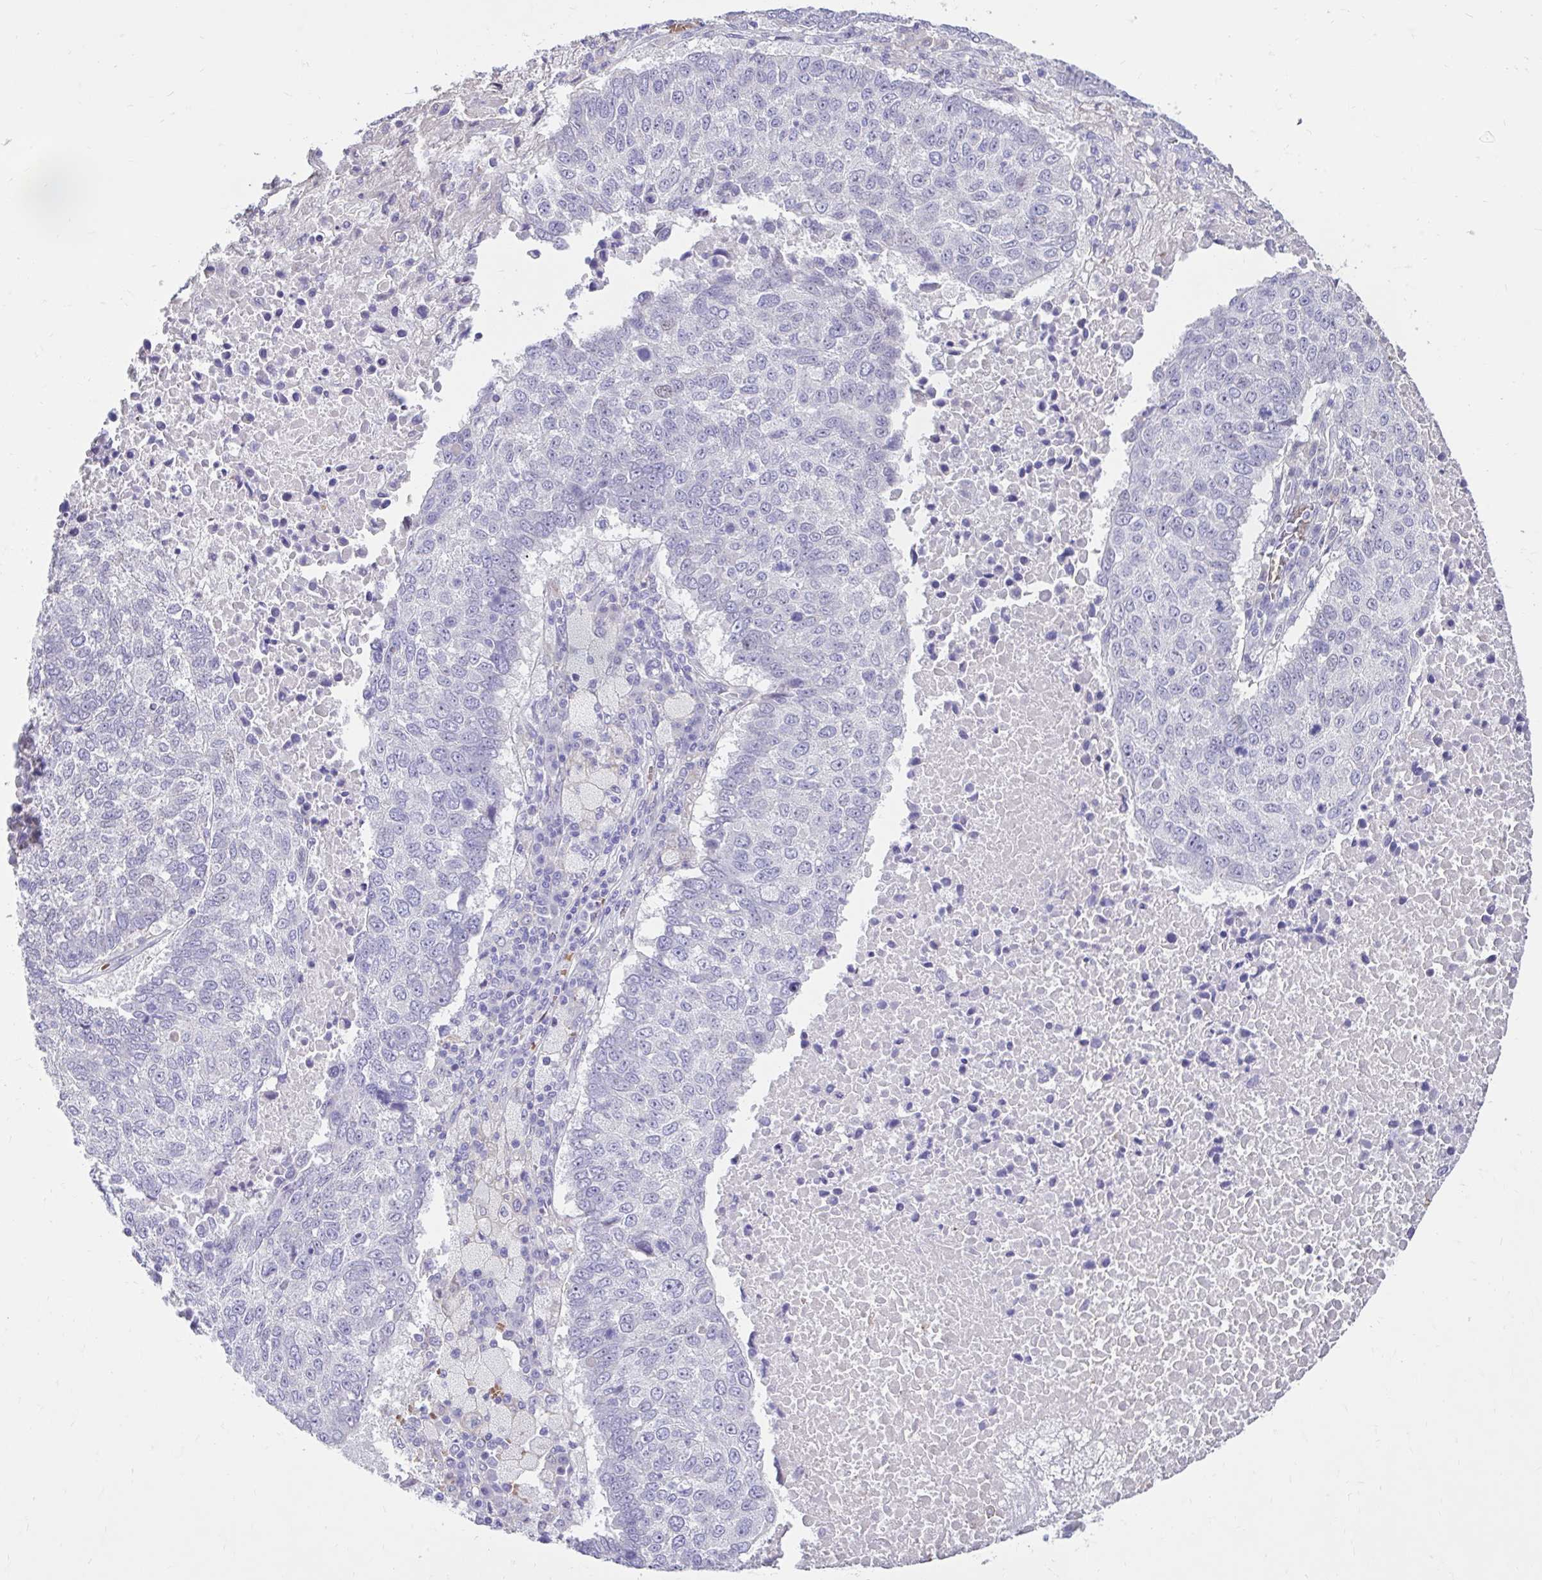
{"staining": {"intensity": "negative", "quantity": "none", "location": "none"}, "tissue": "lung cancer", "cell_type": "Tumor cells", "image_type": "cancer", "snomed": [{"axis": "morphology", "description": "Squamous cell carcinoma, NOS"}, {"axis": "topography", "description": "Lung"}], "caption": "Lung cancer (squamous cell carcinoma) was stained to show a protein in brown. There is no significant staining in tumor cells.", "gene": "NHLH2", "patient": {"sex": "male", "age": 73}}